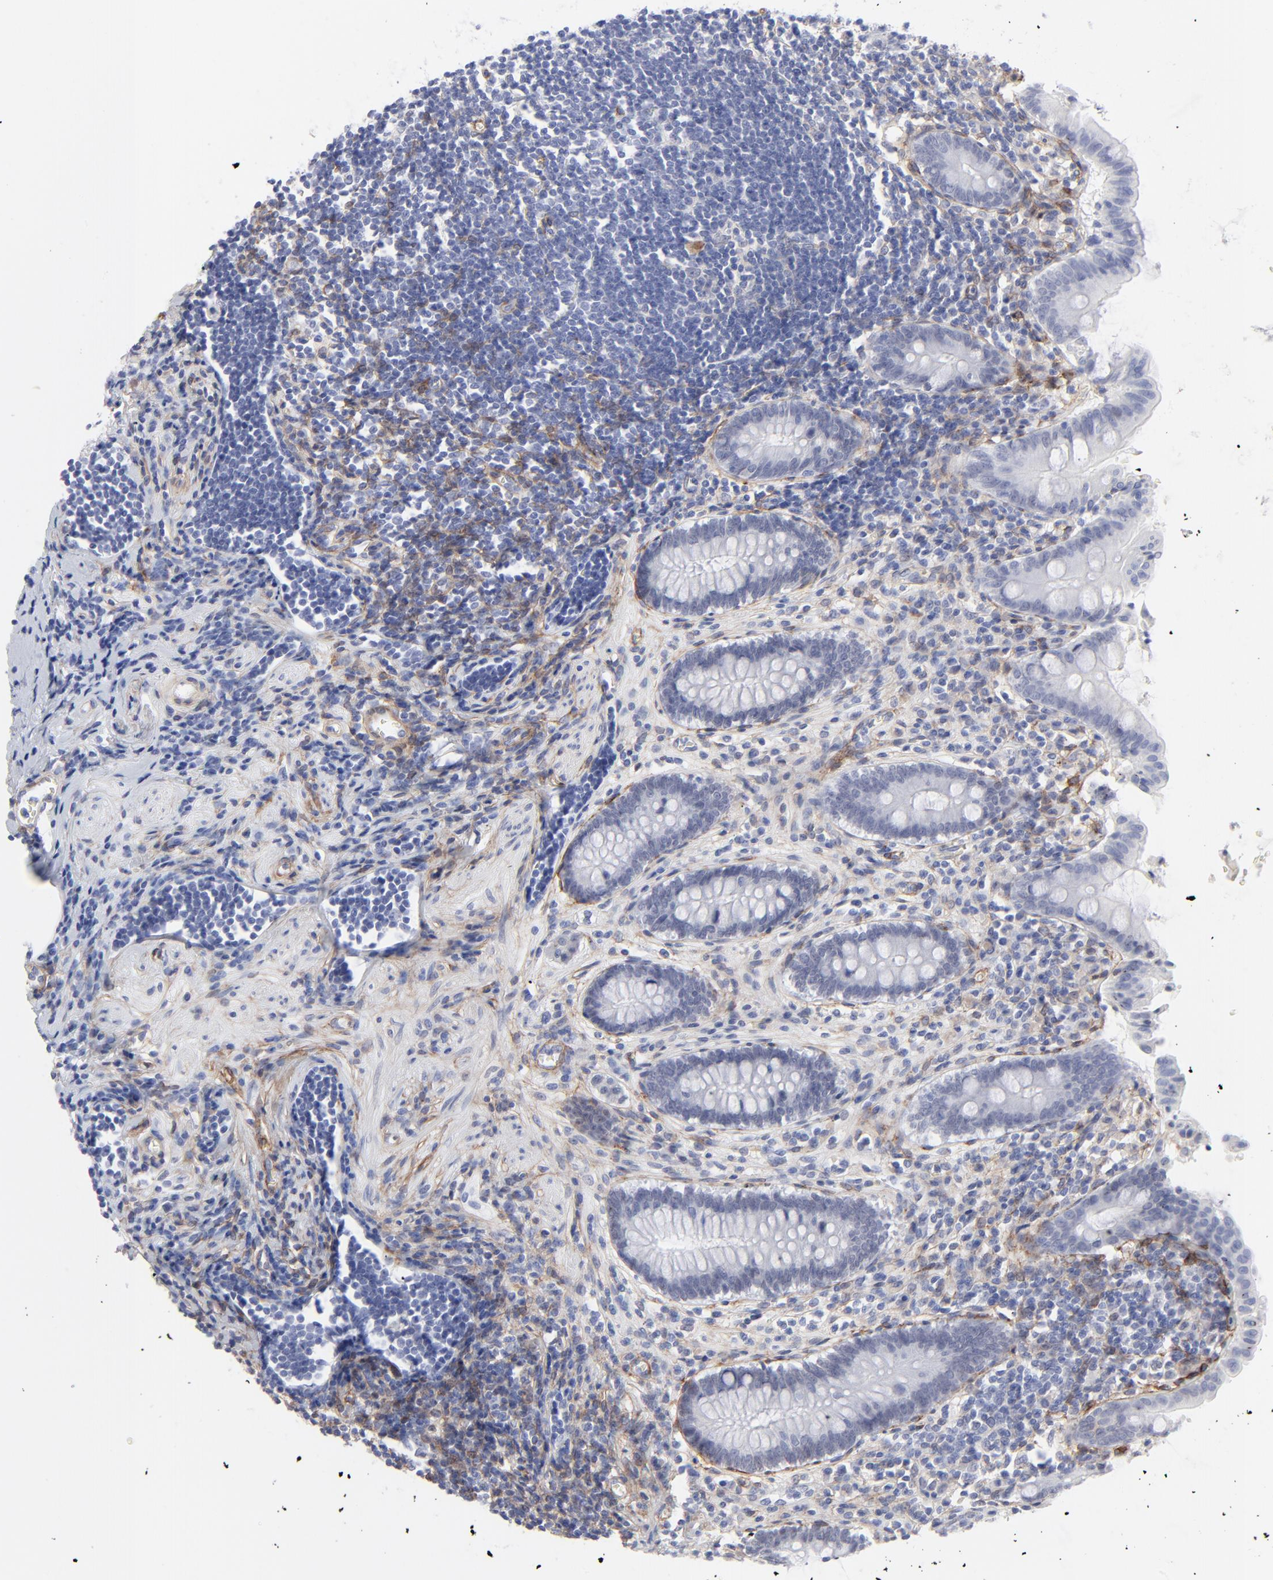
{"staining": {"intensity": "negative", "quantity": "none", "location": "none"}, "tissue": "appendix", "cell_type": "Glandular cells", "image_type": "normal", "snomed": [{"axis": "morphology", "description": "Normal tissue, NOS"}, {"axis": "topography", "description": "Appendix"}], "caption": "Immunohistochemistry (IHC) image of benign human appendix stained for a protein (brown), which reveals no positivity in glandular cells.", "gene": "PDGFRB", "patient": {"sex": "female", "age": 50}}